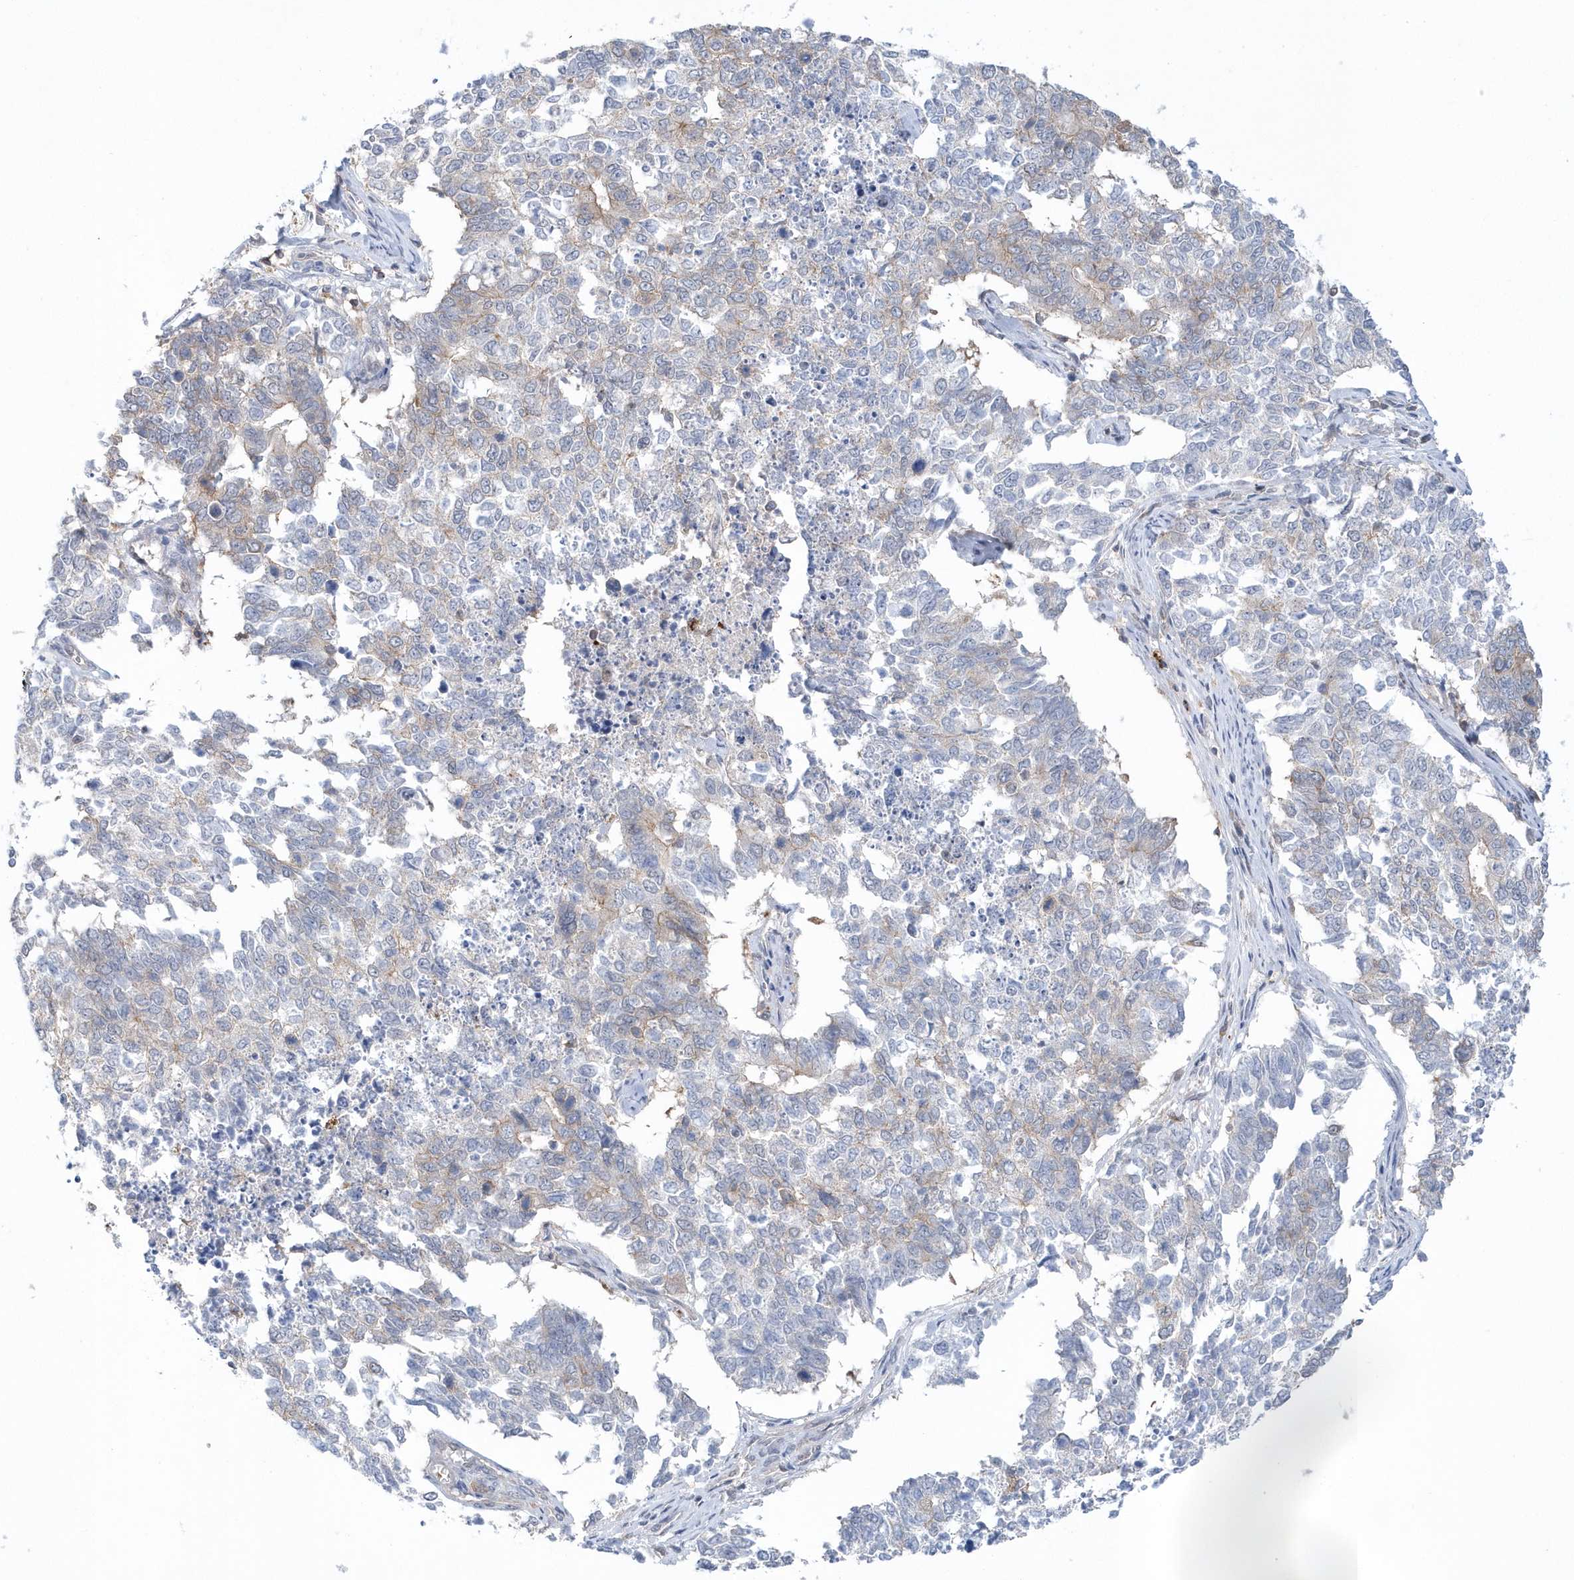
{"staining": {"intensity": "negative", "quantity": "none", "location": "none"}, "tissue": "cervical cancer", "cell_type": "Tumor cells", "image_type": "cancer", "snomed": [{"axis": "morphology", "description": "Squamous cell carcinoma, NOS"}, {"axis": "topography", "description": "Cervix"}], "caption": "Immunohistochemistry (IHC) of cervical squamous cell carcinoma exhibits no expression in tumor cells.", "gene": "RNF7", "patient": {"sex": "female", "age": 63}}